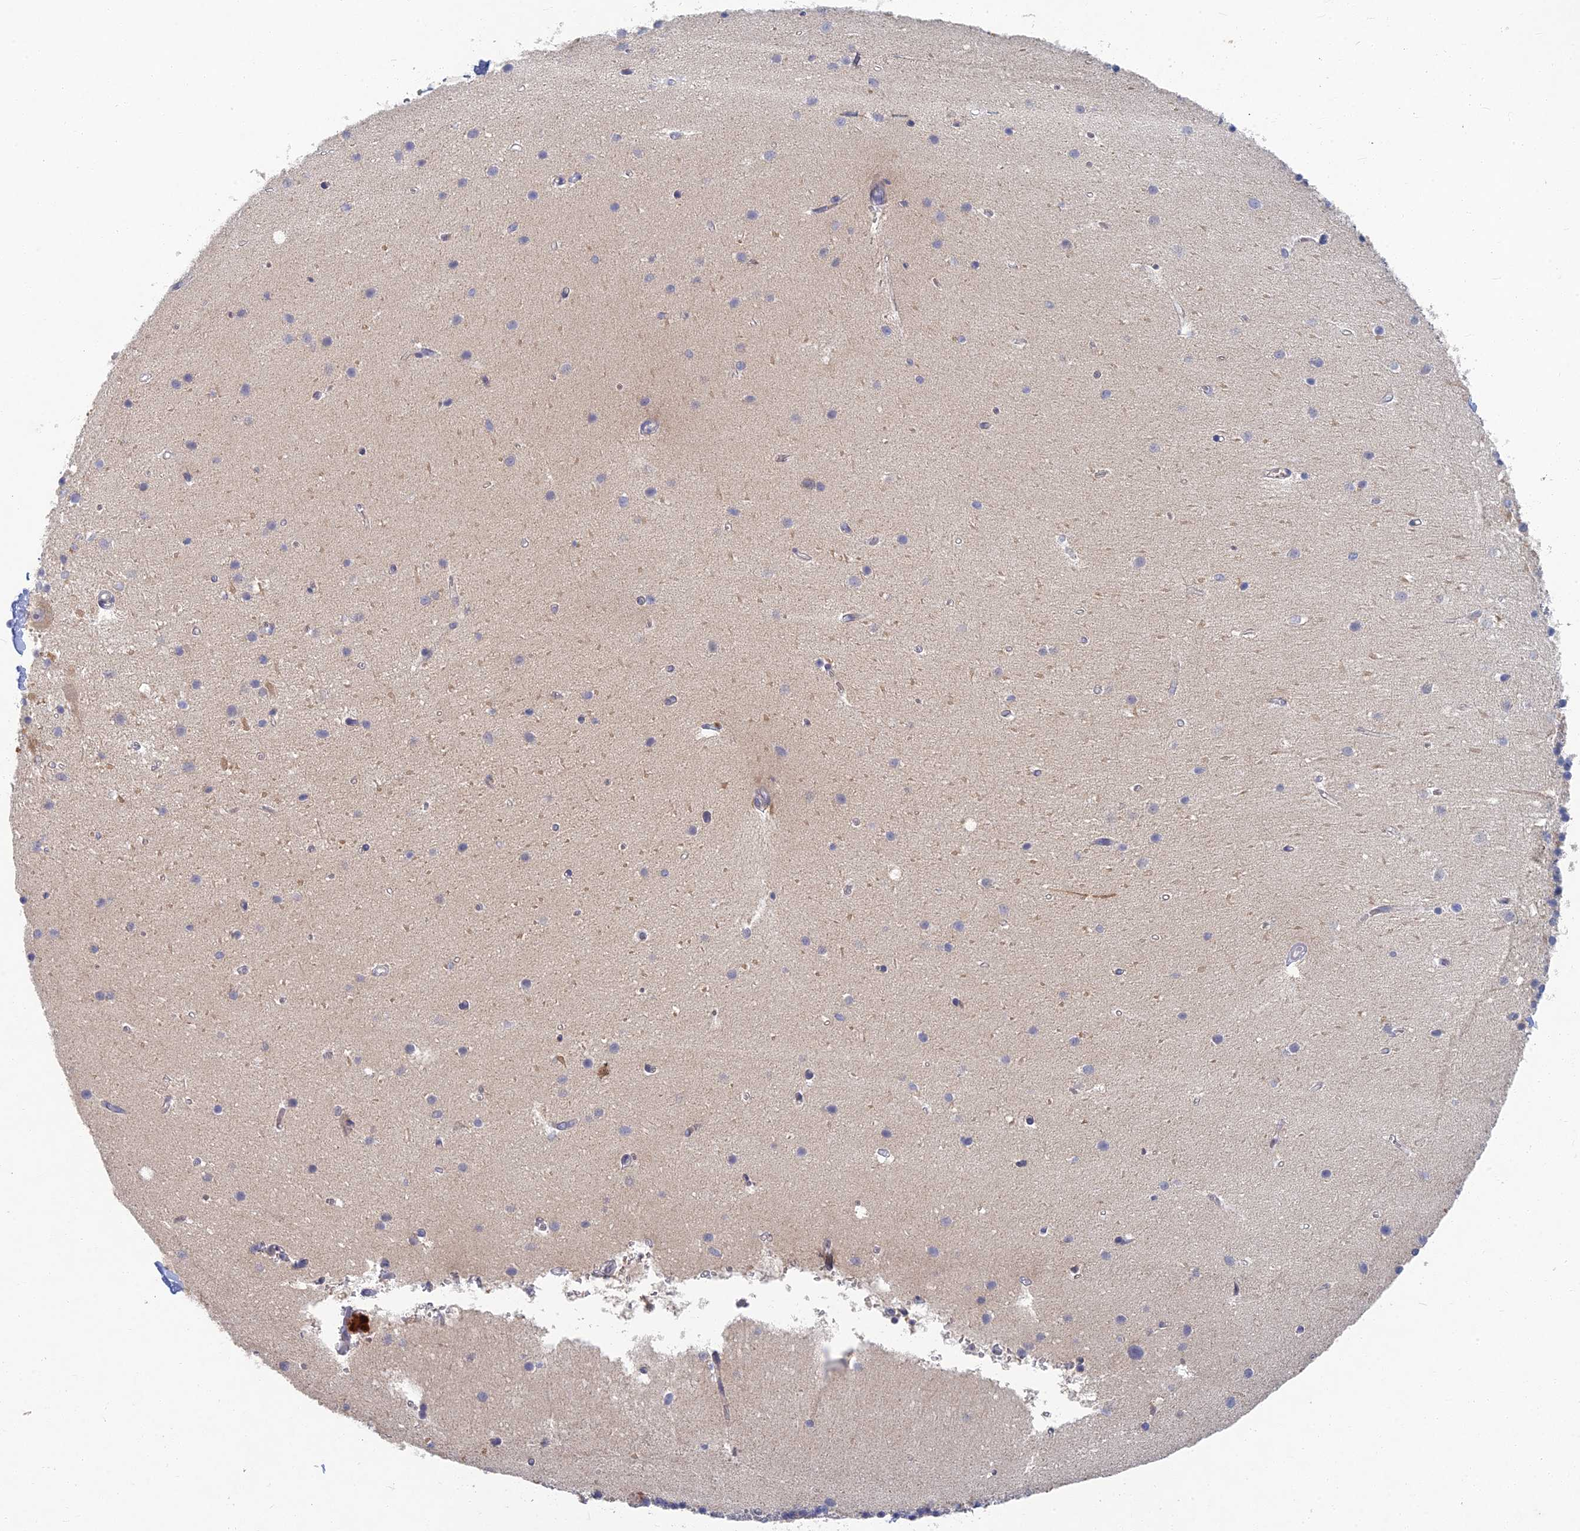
{"staining": {"intensity": "negative", "quantity": "none", "location": "none"}, "tissue": "cerebellum", "cell_type": "Cells in granular layer", "image_type": "normal", "snomed": [{"axis": "morphology", "description": "Normal tissue, NOS"}, {"axis": "topography", "description": "Cerebellum"}], "caption": "Immunohistochemical staining of benign human cerebellum shows no significant positivity in cells in granular layer. The staining was performed using DAB (3,3'-diaminobenzidine) to visualize the protein expression in brown, while the nuclei were stained in blue with hematoxylin (Magnification: 20x).", "gene": "GNA15", "patient": {"sex": "male", "age": 54}}